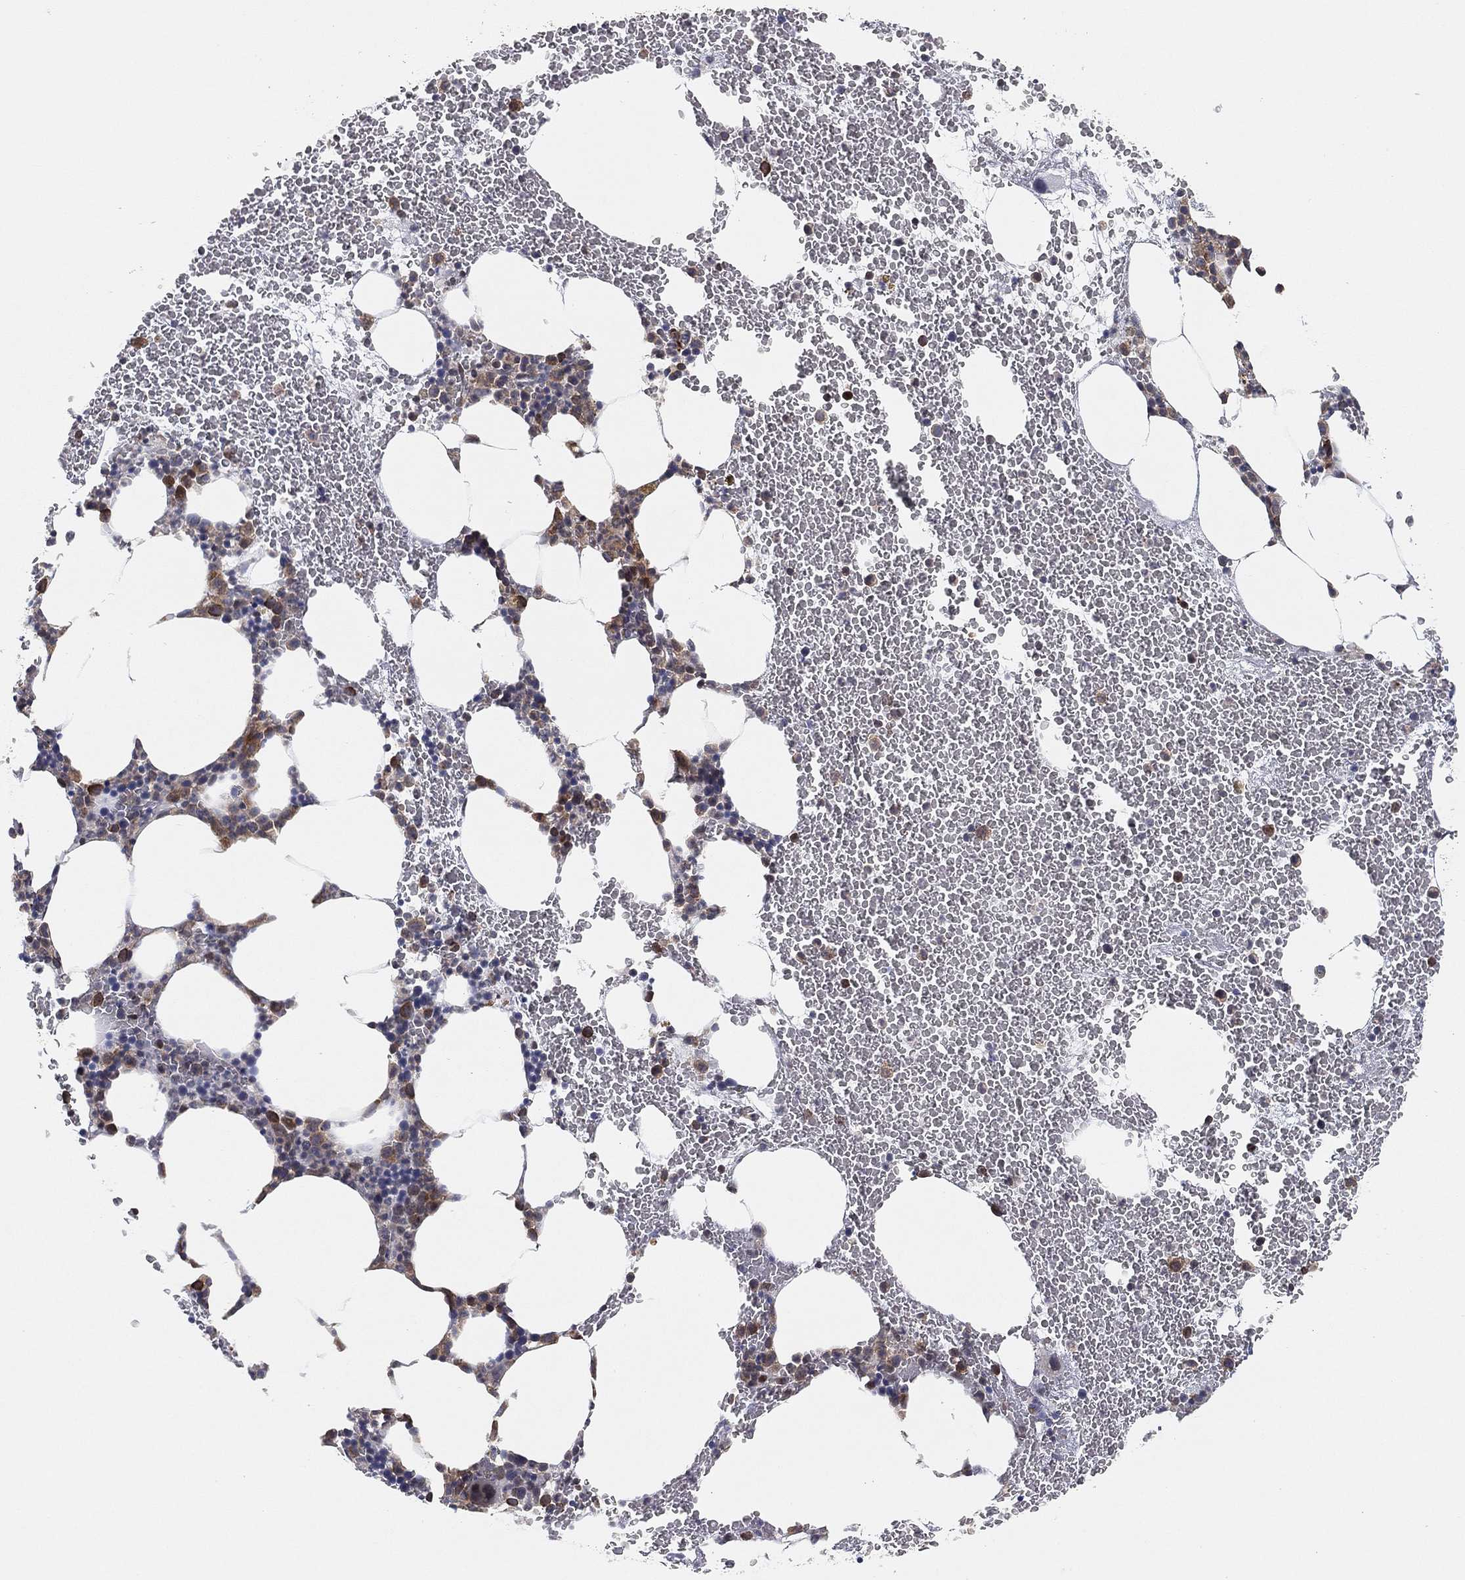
{"staining": {"intensity": "moderate", "quantity": "<25%", "location": "cytoplasmic/membranous"}, "tissue": "bone marrow", "cell_type": "Hematopoietic cells", "image_type": "normal", "snomed": [{"axis": "morphology", "description": "Normal tissue, NOS"}, {"axis": "topography", "description": "Bone marrow"}], "caption": "A brown stain labels moderate cytoplasmic/membranous staining of a protein in hematopoietic cells of unremarkable bone marrow. The staining was performed using DAB to visualize the protein expression in brown, while the nuclei were stained in blue with hematoxylin (Magnification: 20x).", "gene": "TMTC4", "patient": {"sex": "female", "age": 67}}